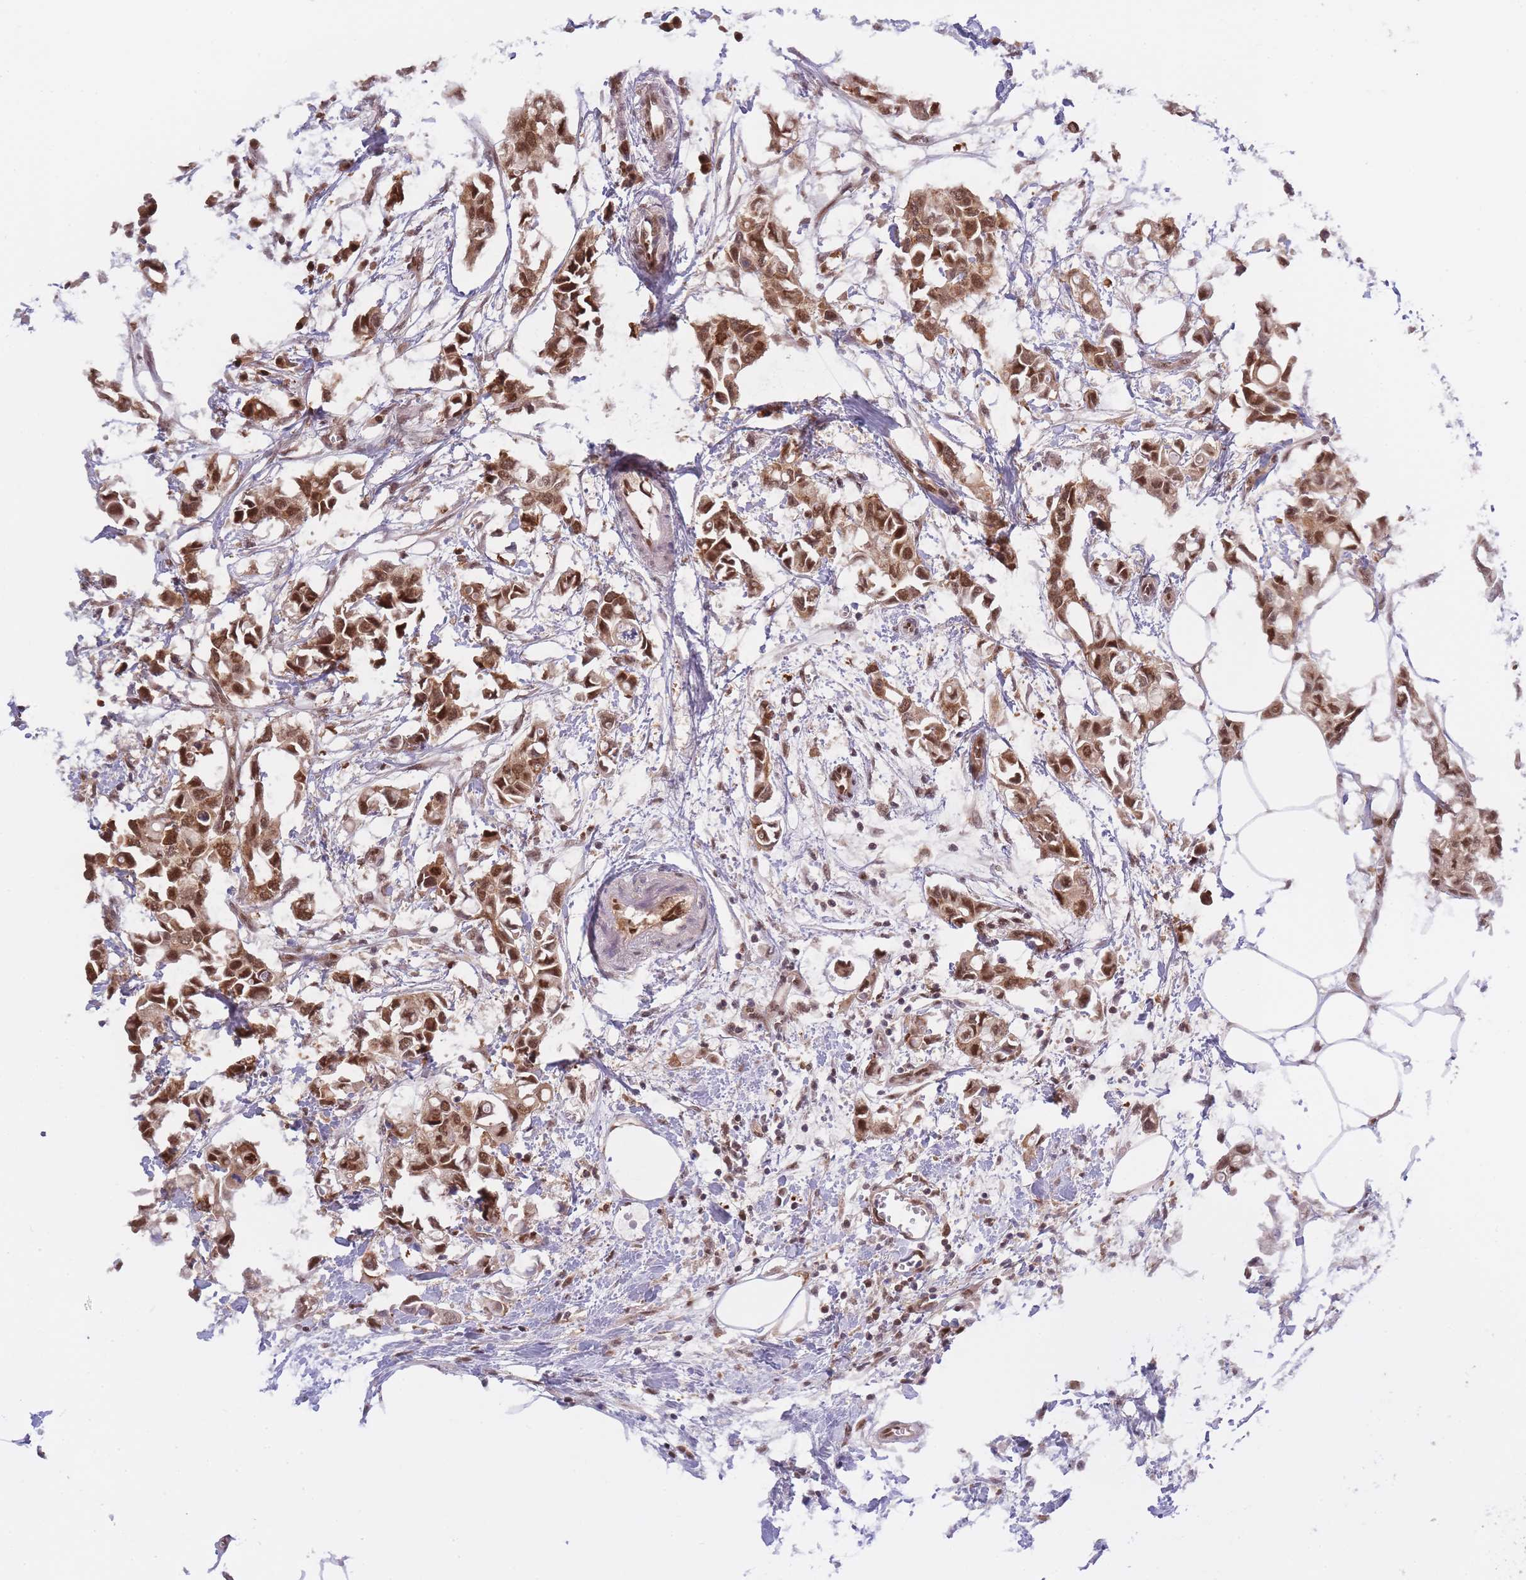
{"staining": {"intensity": "moderate", "quantity": ">75%", "location": "cytoplasmic/membranous,nuclear"}, "tissue": "breast cancer", "cell_type": "Tumor cells", "image_type": "cancer", "snomed": [{"axis": "morphology", "description": "Duct carcinoma"}, {"axis": "topography", "description": "Breast"}], "caption": "High-magnification brightfield microscopy of breast cancer (infiltrating ductal carcinoma) stained with DAB (3,3'-diaminobenzidine) (brown) and counterstained with hematoxylin (blue). tumor cells exhibit moderate cytoplasmic/membranous and nuclear expression is seen in about>75% of cells.", "gene": "NSFL1C", "patient": {"sex": "female", "age": 41}}